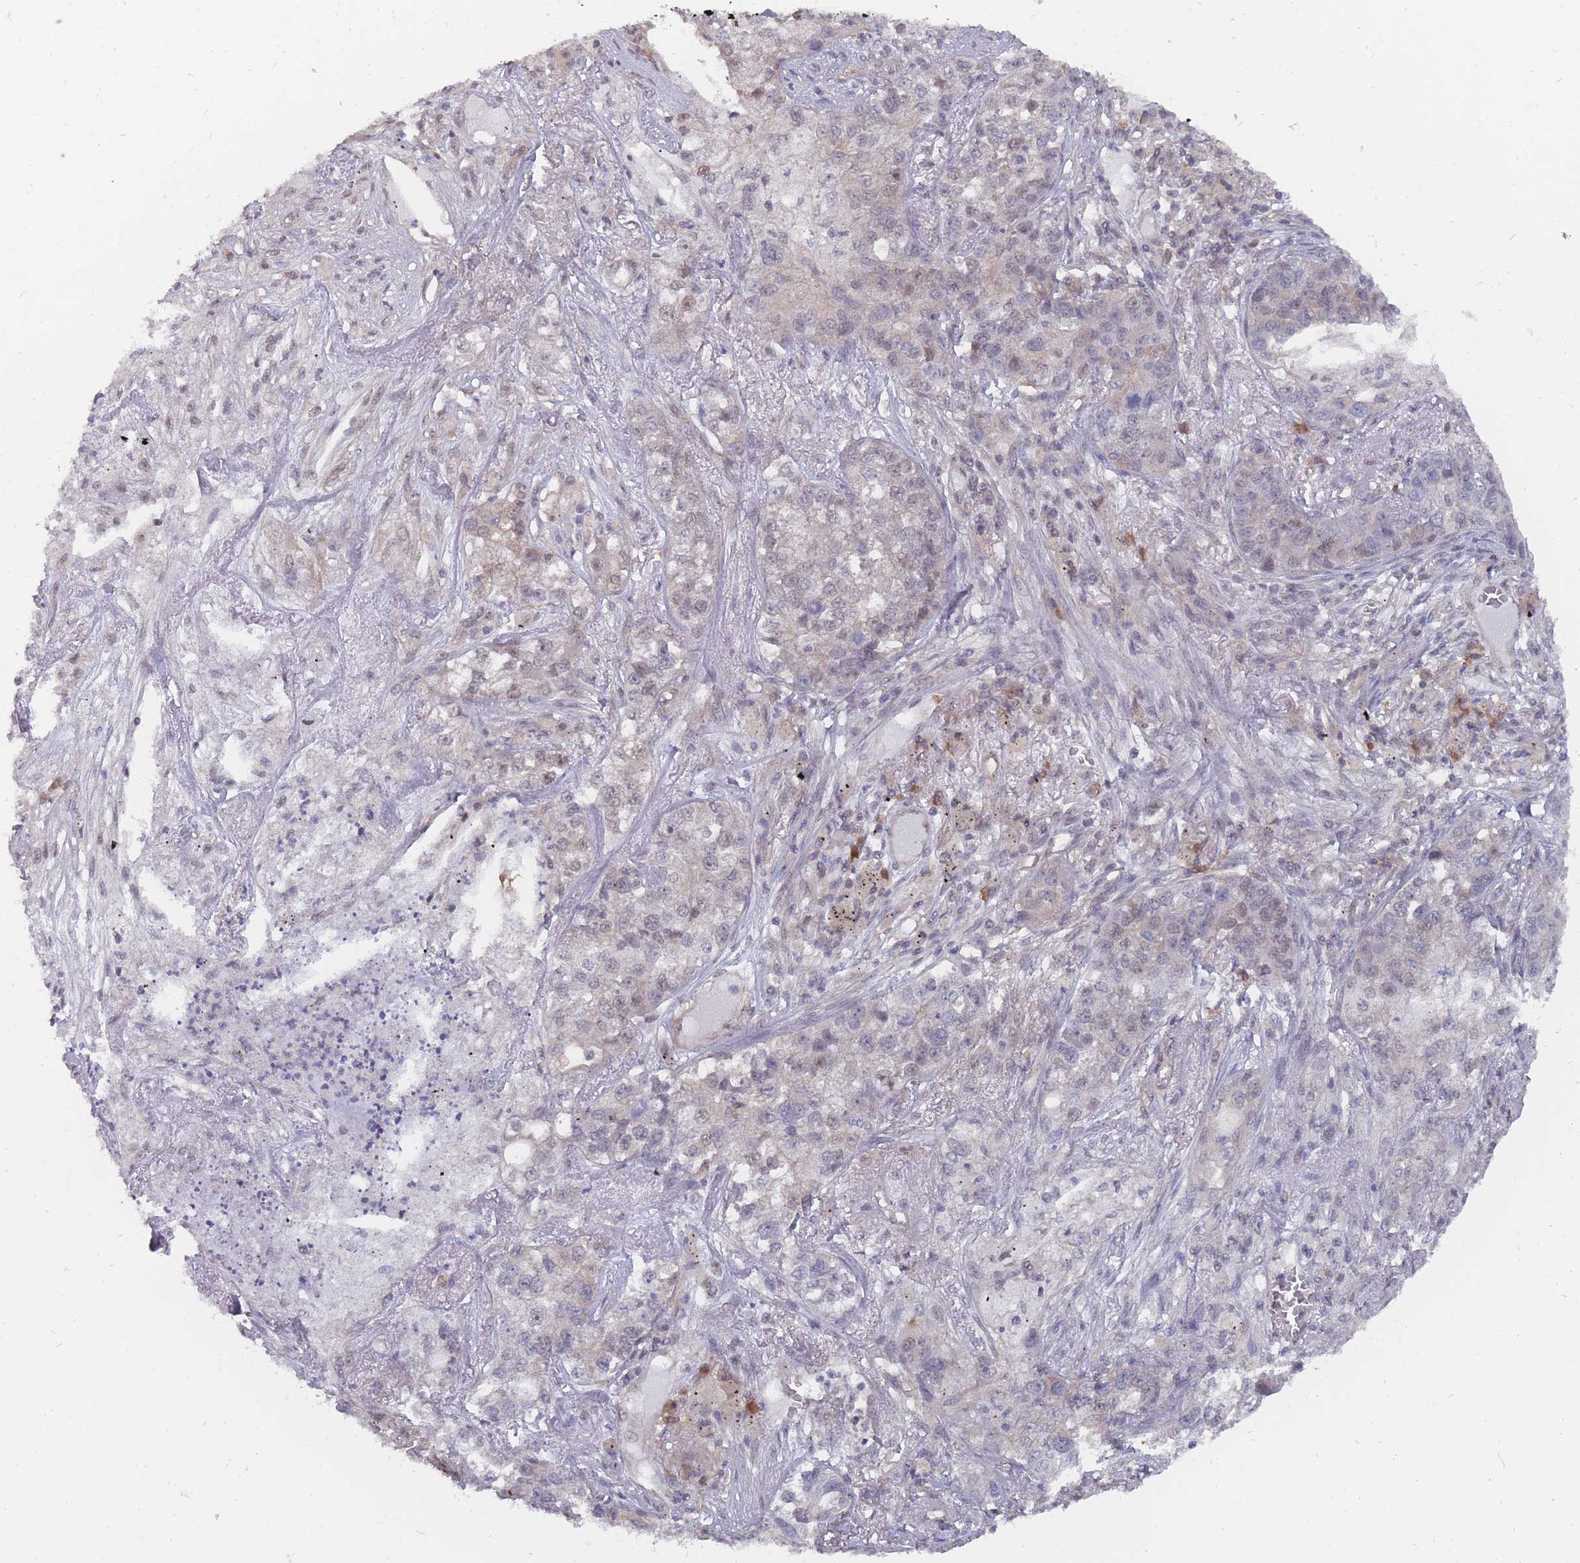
{"staining": {"intensity": "weak", "quantity": "<25%", "location": "cytoplasmic/membranous,nuclear"}, "tissue": "lung cancer", "cell_type": "Tumor cells", "image_type": "cancer", "snomed": [{"axis": "morphology", "description": "Adenocarcinoma, NOS"}, {"axis": "topography", "description": "Lung"}], "caption": "Histopathology image shows no protein staining in tumor cells of lung cancer tissue. (DAB IHC visualized using brightfield microscopy, high magnification).", "gene": "NKD1", "patient": {"sex": "male", "age": 49}}